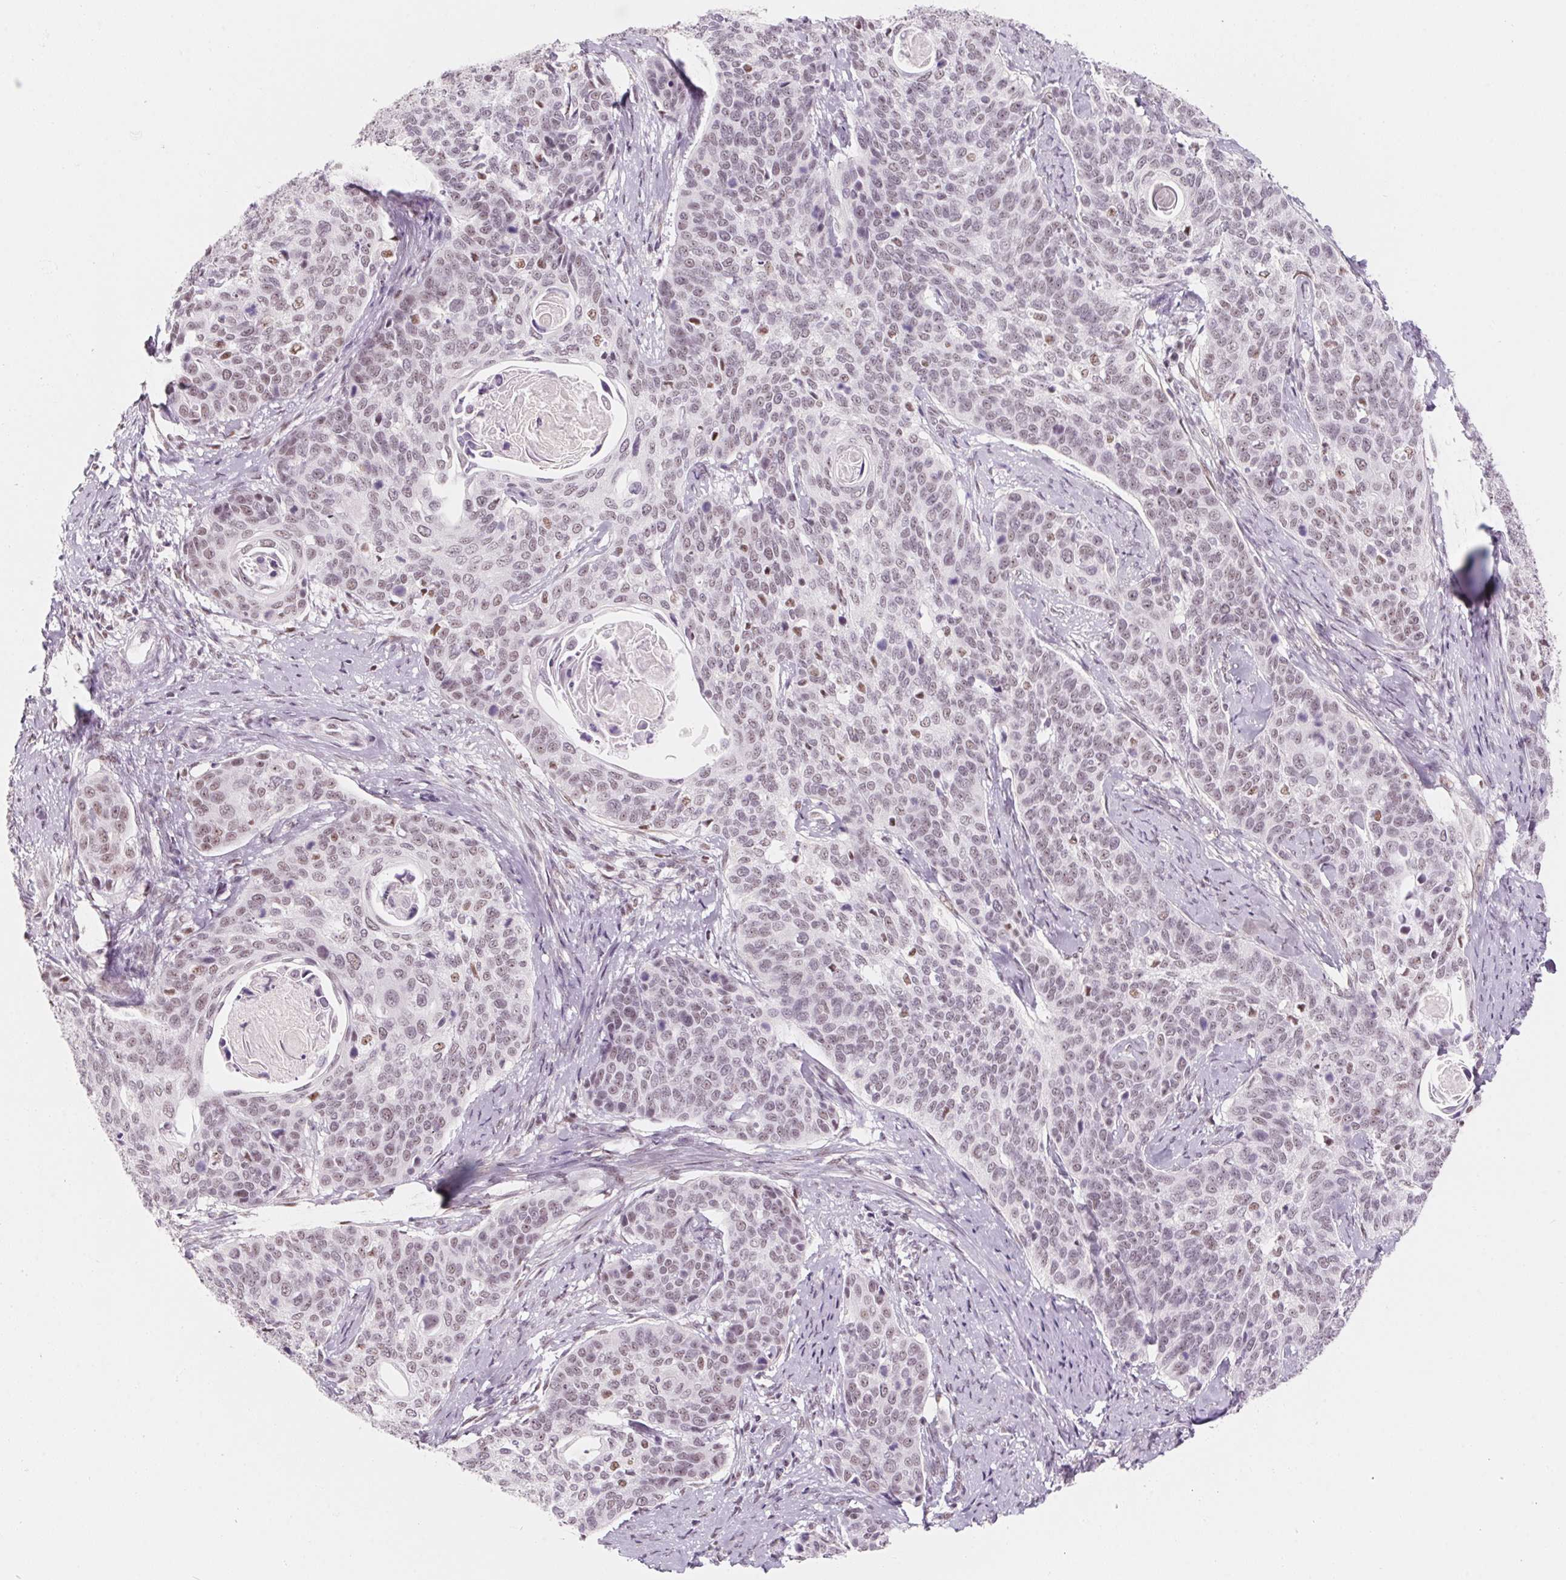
{"staining": {"intensity": "weak", "quantity": "<25%", "location": "nuclear"}, "tissue": "cervical cancer", "cell_type": "Tumor cells", "image_type": "cancer", "snomed": [{"axis": "morphology", "description": "Squamous cell carcinoma, NOS"}, {"axis": "topography", "description": "Cervix"}], "caption": "The immunohistochemistry photomicrograph has no significant staining in tumor cells of cervical squamous cell carcinoma tissue. The staining was performed using DAB to visualize the protein expression in brown, while the nuclei were stained in blue with hematoxylin (Magnification: 20x).", "gene": "ZIC4", "patient": {"sex": "female", "age": 69}}